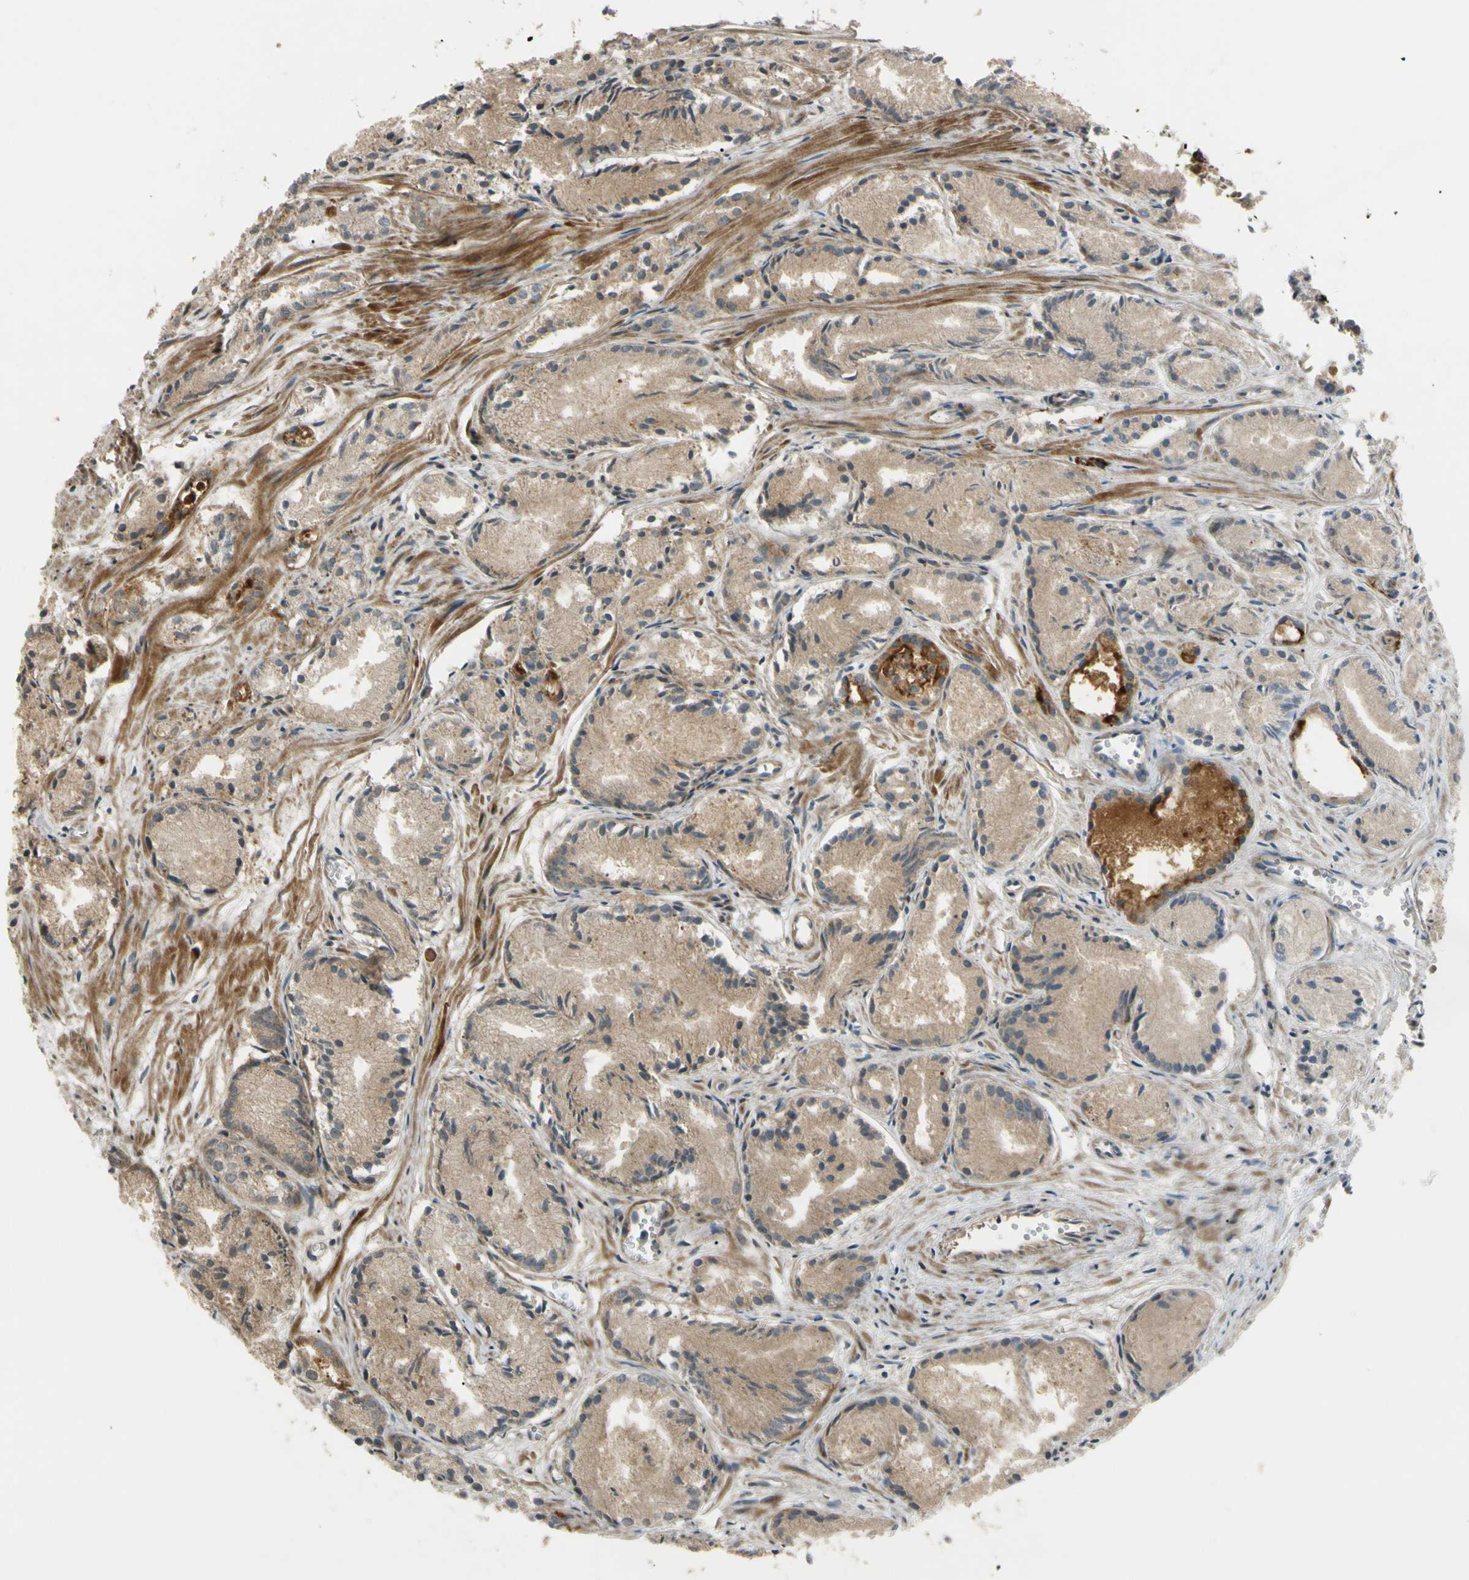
{"staining": {"intensity": "weak", "quantity": ">75%", "location": "cytoplasmic/membranous"}, "tissue": "prostate cancer", "cell_type": "Tumor cells", "image_type": "cancer", "snomed": [{"axis": "morphology", "description": "Adenocarcinoma, Low grade"}, {"axis": "topography", "description": "Prostate"}], "caption": "Protein analysis of prostate low-grade adenocarcinoma tissue demonstrates weak cytoplasmic/membranous staining in approximately >75% of tumor cells.", "gene": "FLII", "patient": {"sex": "male", "age": 72}}